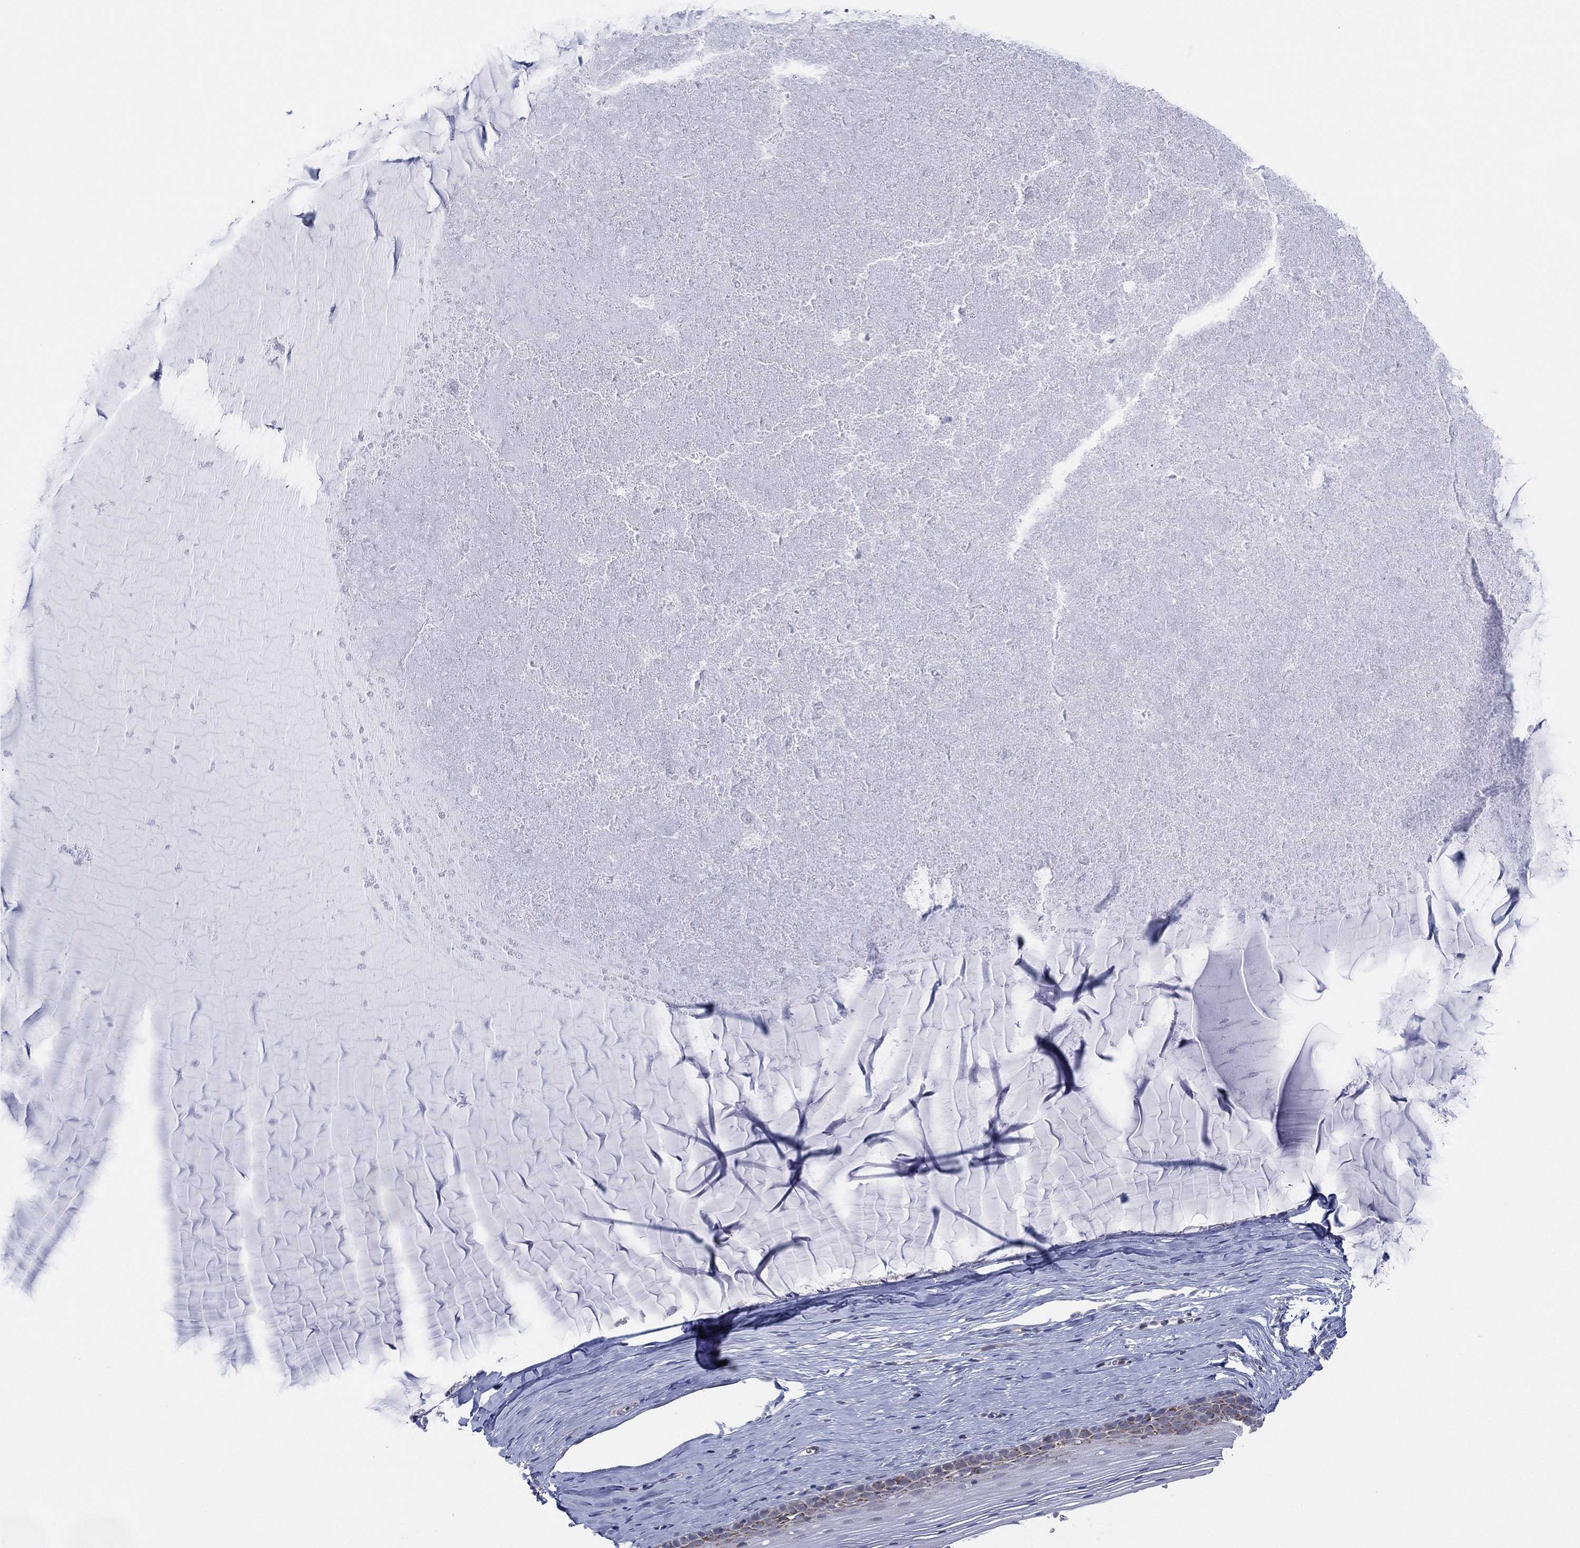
{"staining": {"intensity": "negative", "quantity": "none", "location": "none"}, "tissue": "cervix", "cell_type": "Squamous epithelial cells", "image_type": "normal", "snomed": [{"axis": "morphology", "description": "Normal tissue, NOS"}, {"axis": "topography", "description": "Cervix"}], "caption": "Immunohistochemistry of normal human cervix demonstrates no expression in squamous epithelial cells.", "gene": "INA", "patient": {"sex": "female", "age": 40}}